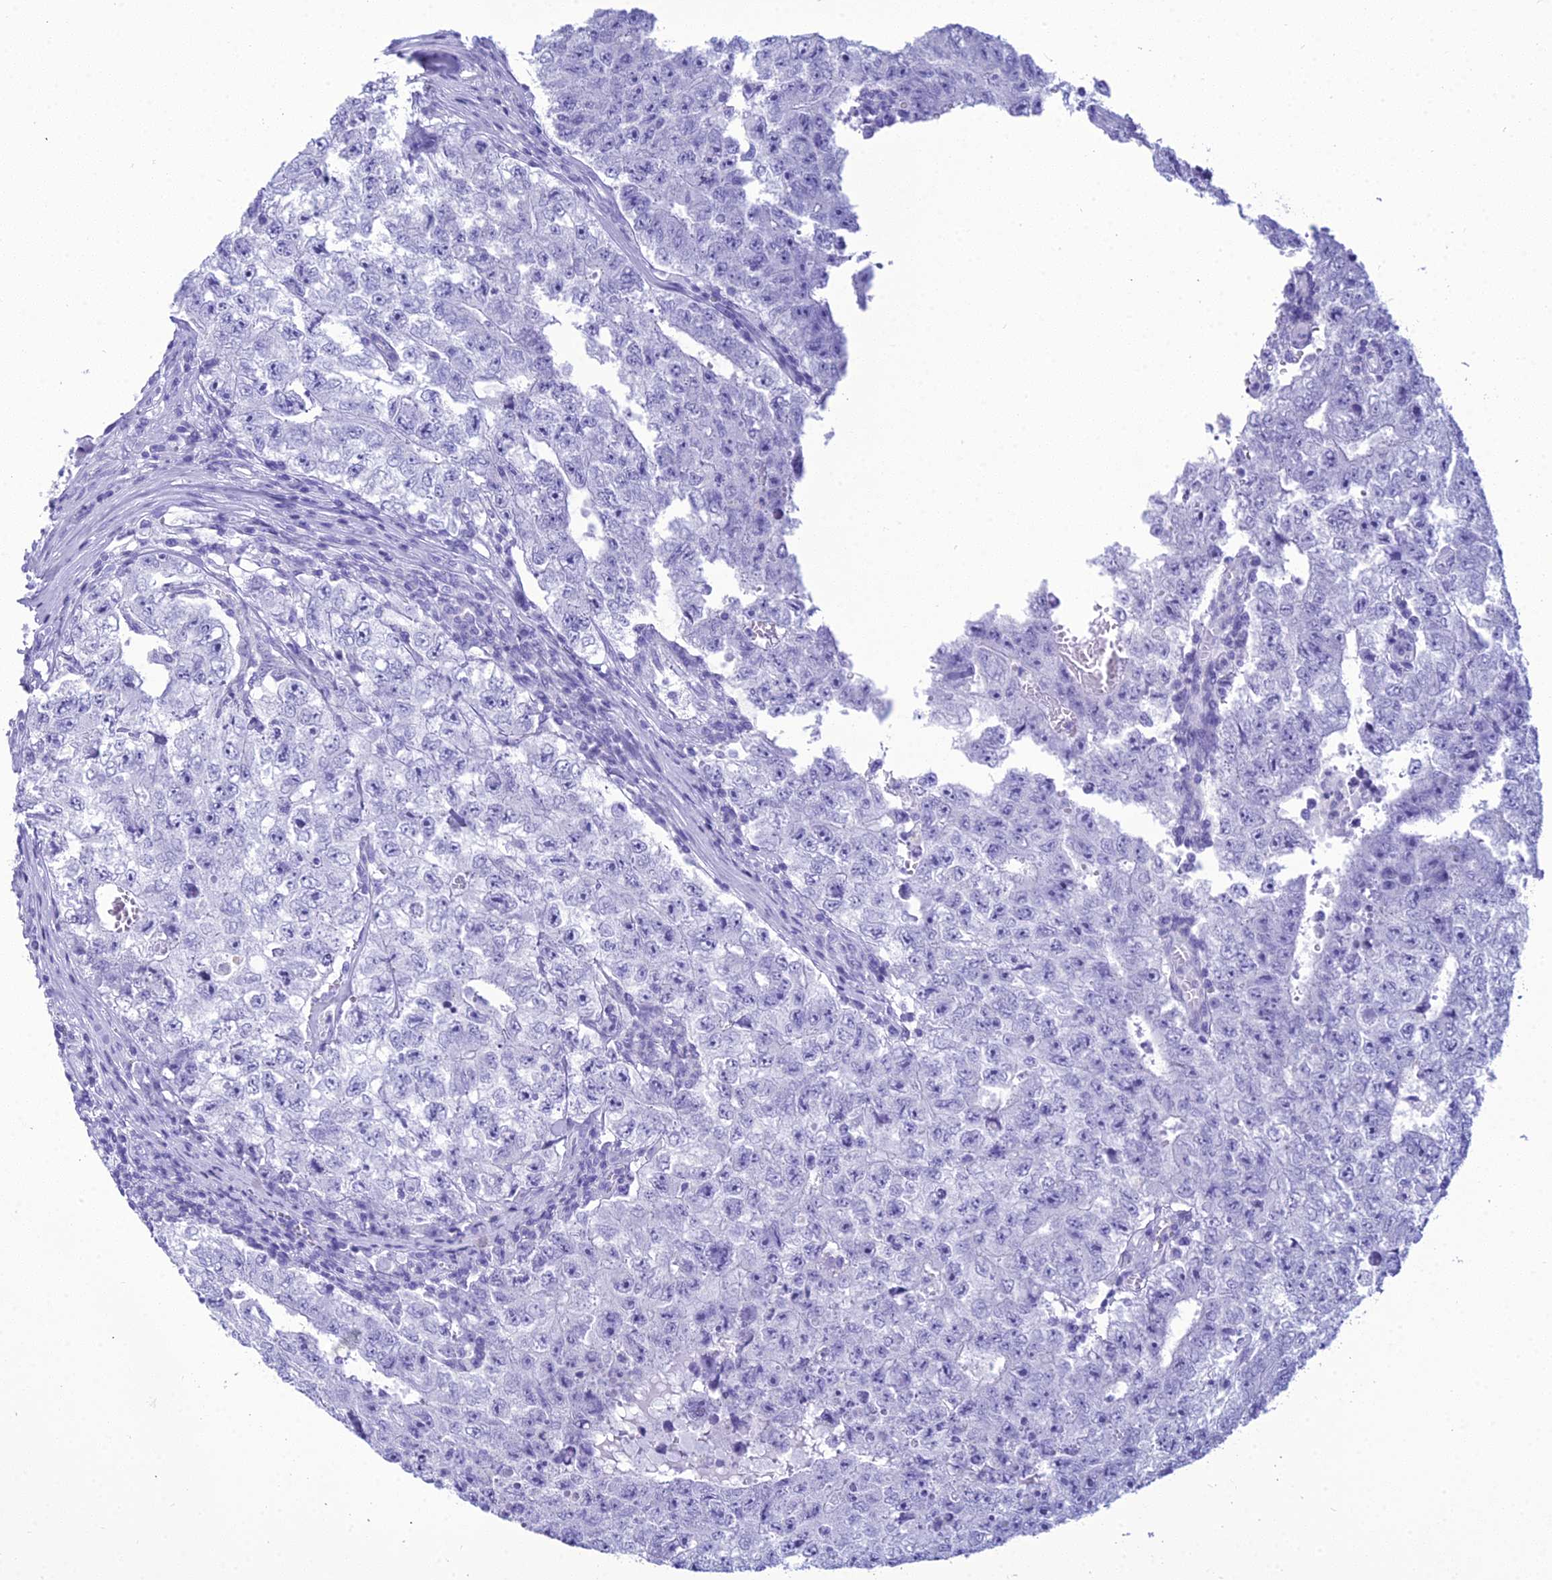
{"staining": {"intensity": "negative", "quantity": "none", "location": "none"}, "tissue": "testis cancer", "cell_type": "Tumor cells", "image_type": "cancer", "snomed": [{"axis": "morphology", "description": "Carcinoma, Embryonal, NOS"}, {"axis": "topography", "description": "Testis"}], "caption": "Immunohistochemistry (IHC) of embryonal carcinoma (testis) exhibits no staining in tumor cells.", "gene": "ZNF442", "patient": {"sex": "male", "age": 17}}